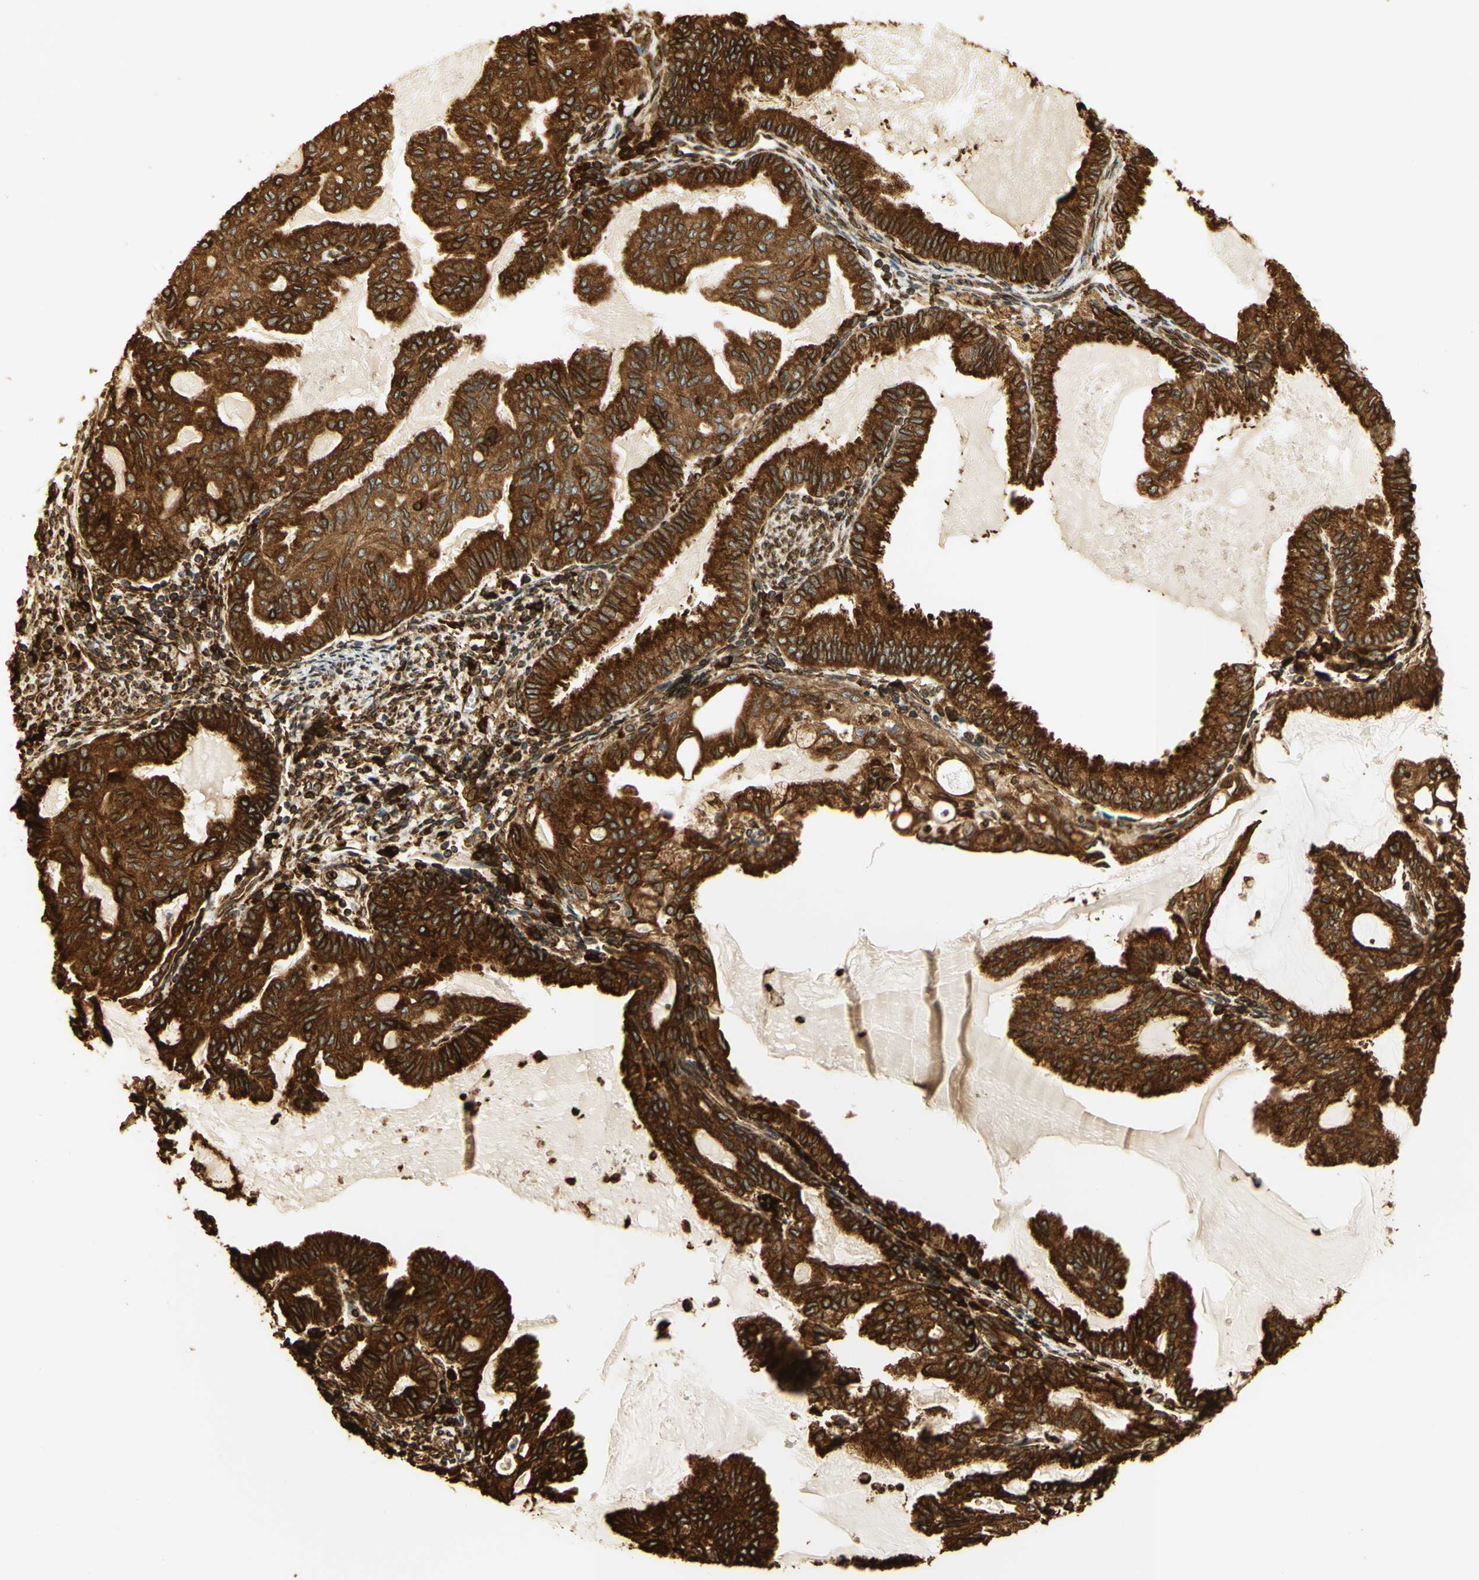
{"staining": {"intensity": "strong", "quantity": ">75%", "location": "cytoplasmic/membranous"}, "tissue": "endometrial cancer", "cell_type": "Tumor cells", "image_type": "cancer", "snomed": [{"axis": "morphology", "description": "Adenocarcinoma, NOS"}, {"axis": "topography", "description": "Endometrium"}], "caption": "Endometrial adenocarcinoma stained with DAB IHC displays high levels of strong cytoplasmic/membranous staining in about >75% of tumor cells. The staining was performed using DAB (3,3'-diaminobenzidine), with brown indicating positive protein expression. Nuclei are stained blue with hematoxylin.", "gene": "CANX", "patient": {"sex": "female", "age": 86}}